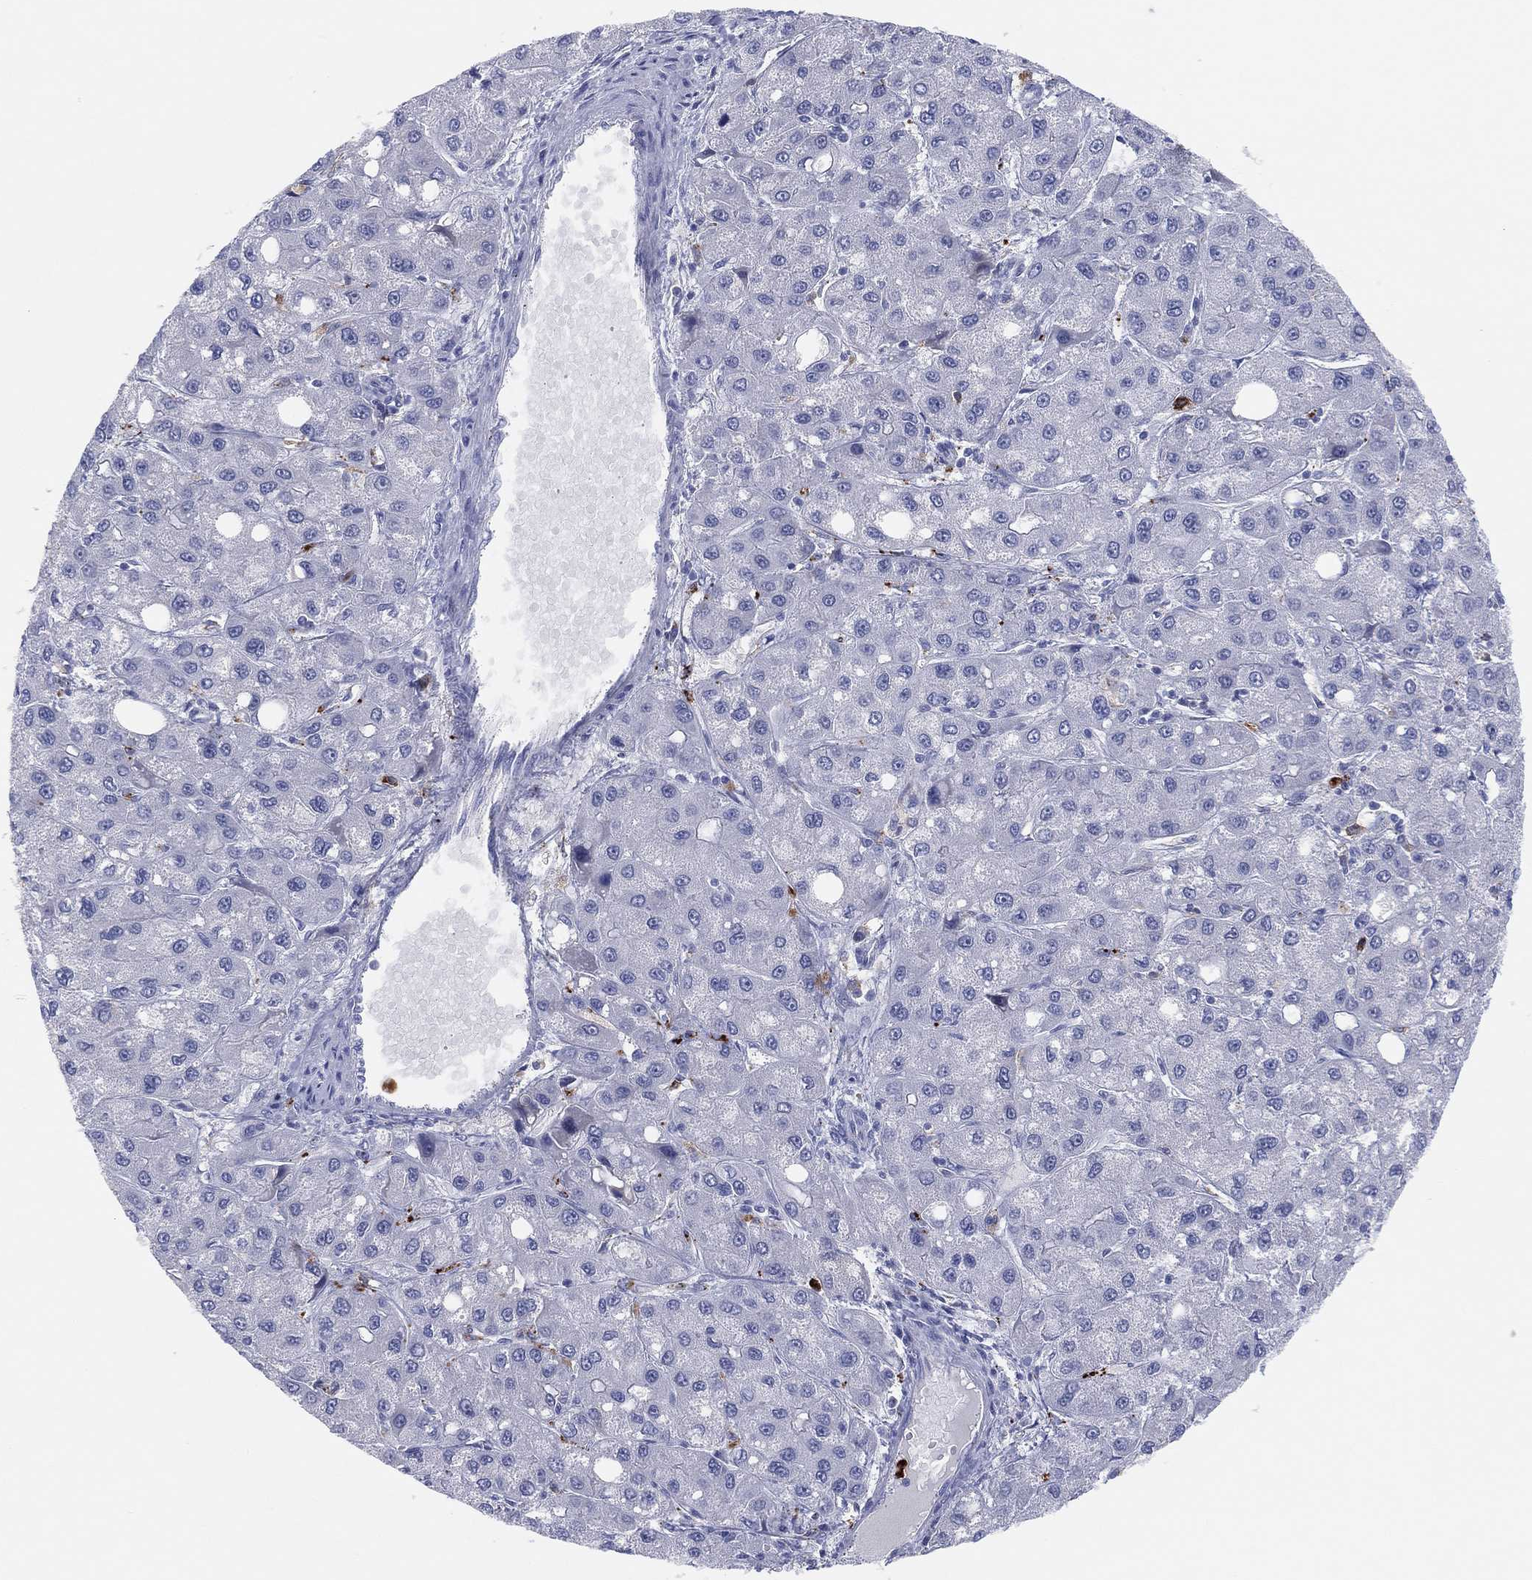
{"staining": {"intensity": "negative", "quantity": "none", "location": "none"}, "tissue": "liver cancer", "cell_type": "Tumor cells", "image_type": "cancer", "snomed": [{"axis": "morphology", "description": "Carcinoma, Hepatocellular, NOS"}, {"axis": "topography", "description": "Liver"}], "caption": "The micrograph reveals no staining of tumor cells in liver cancer.", "gene": "PLAC8", "patient": {"sex": "male", "age": 73}}